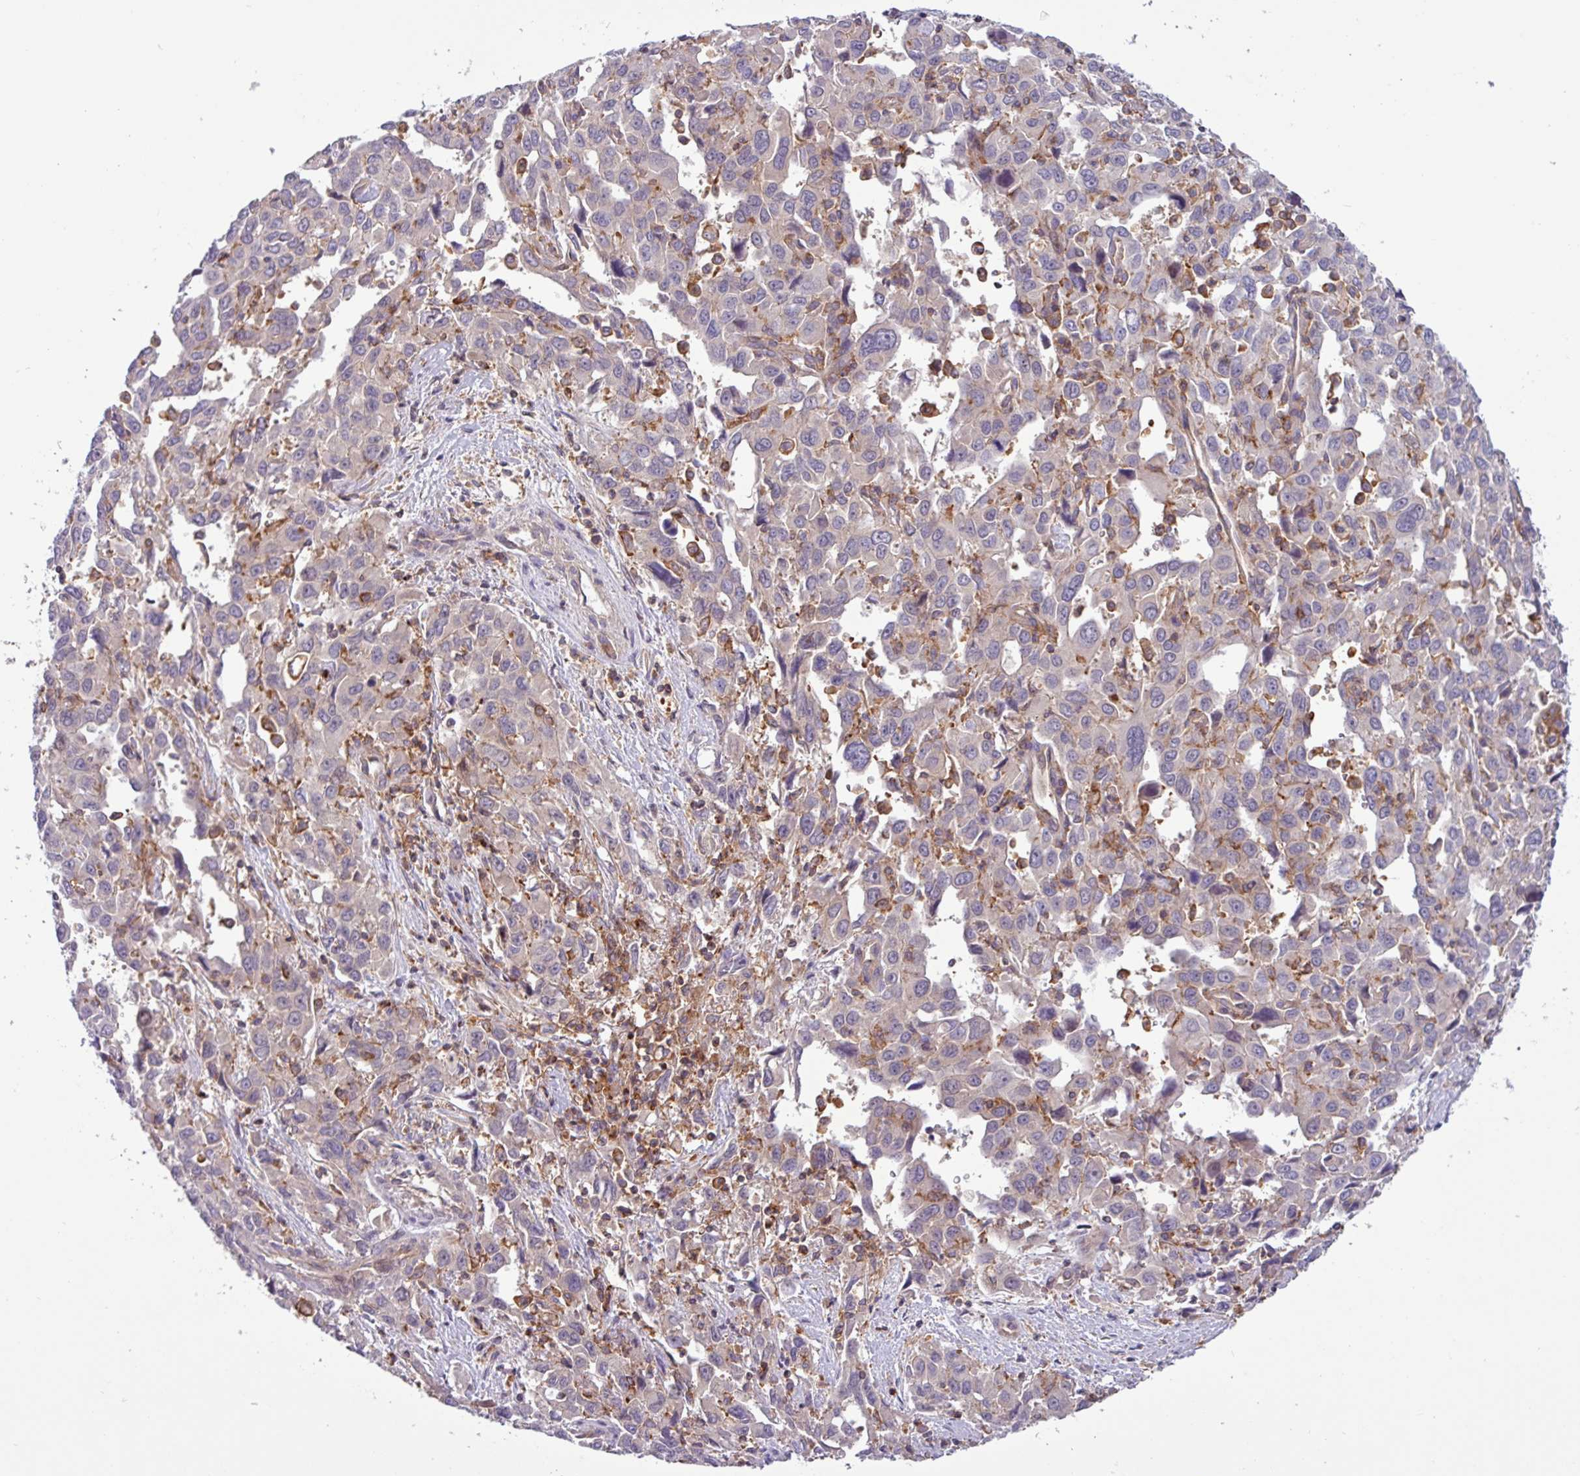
{"staining": {"intensity": "negative", "quantity": "none", "location": "none"}, "tissue": "liver cancer", "cell_type": "Tumor cells", "image_type": "cancer", "snomed": [{"axis": "morphology", "description": "Carcinoma, Hepatocellular, NOS"}, {"axis": "topography", "description": "Liver"}], "caption": "Immunohistochemistry (IHC) of human liver cancer (hepatocellular carcinoma) demonstrates no staining in tumor cells.", "gene": "ACTR3", "patient": {"sex": "male", "age": 63}}